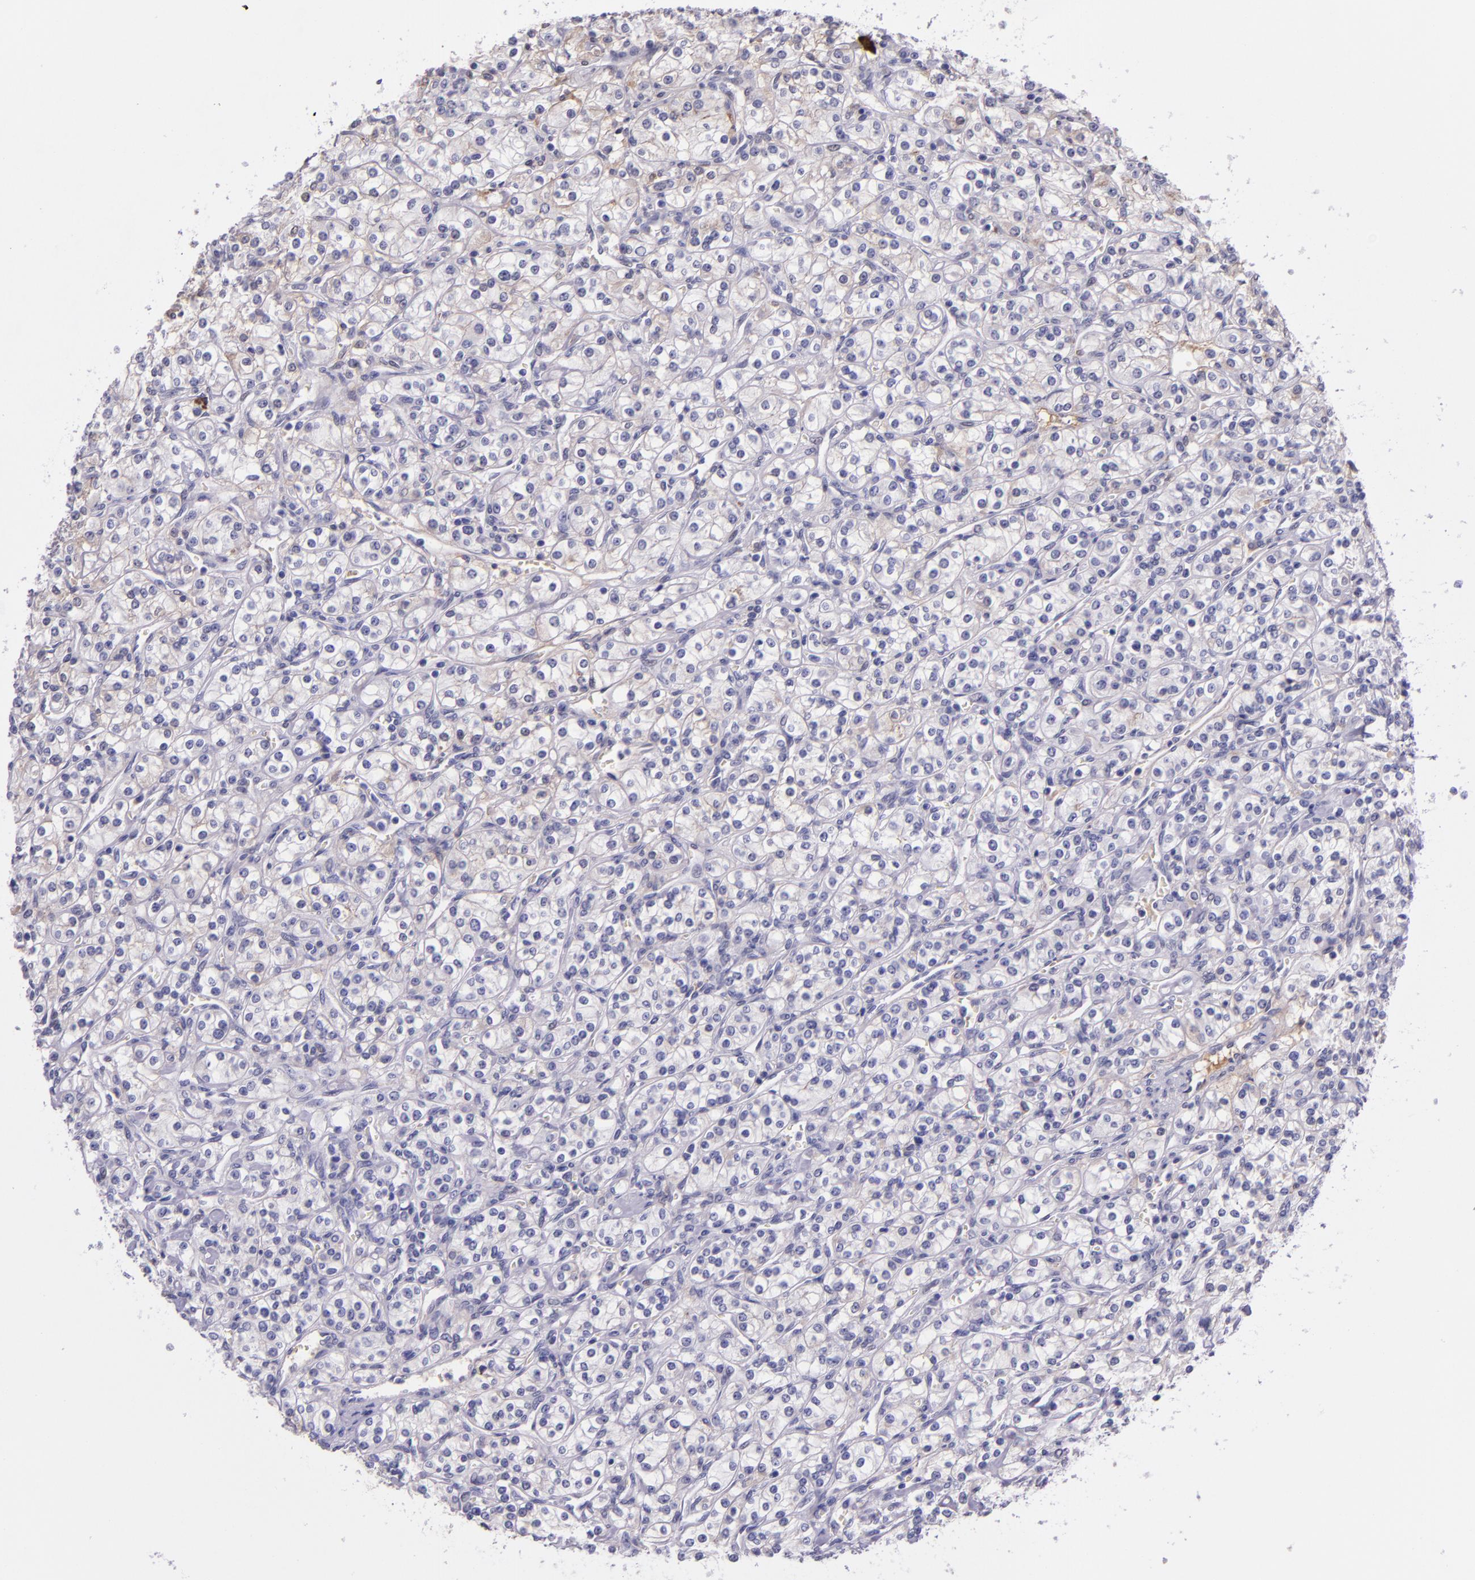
{"staining": {"intensity": "negative", "quantity": "none", "location": "none"}, "tissue": "renal cancer", "cell_type": "Tumor cells", "image_type": "cancer", "snomed": [{"axis": "morphology", "description": "Adenocarcinoma, NOS"}, {"axis": "topography", "description": "Kidney"}], "caption": "Immunohistochemical staining of human adenocarcinoma (renal) reveals no significant expression in tumor cells.", "gene": "KNG1", "patient": {"sex": "male", "age": 77}}